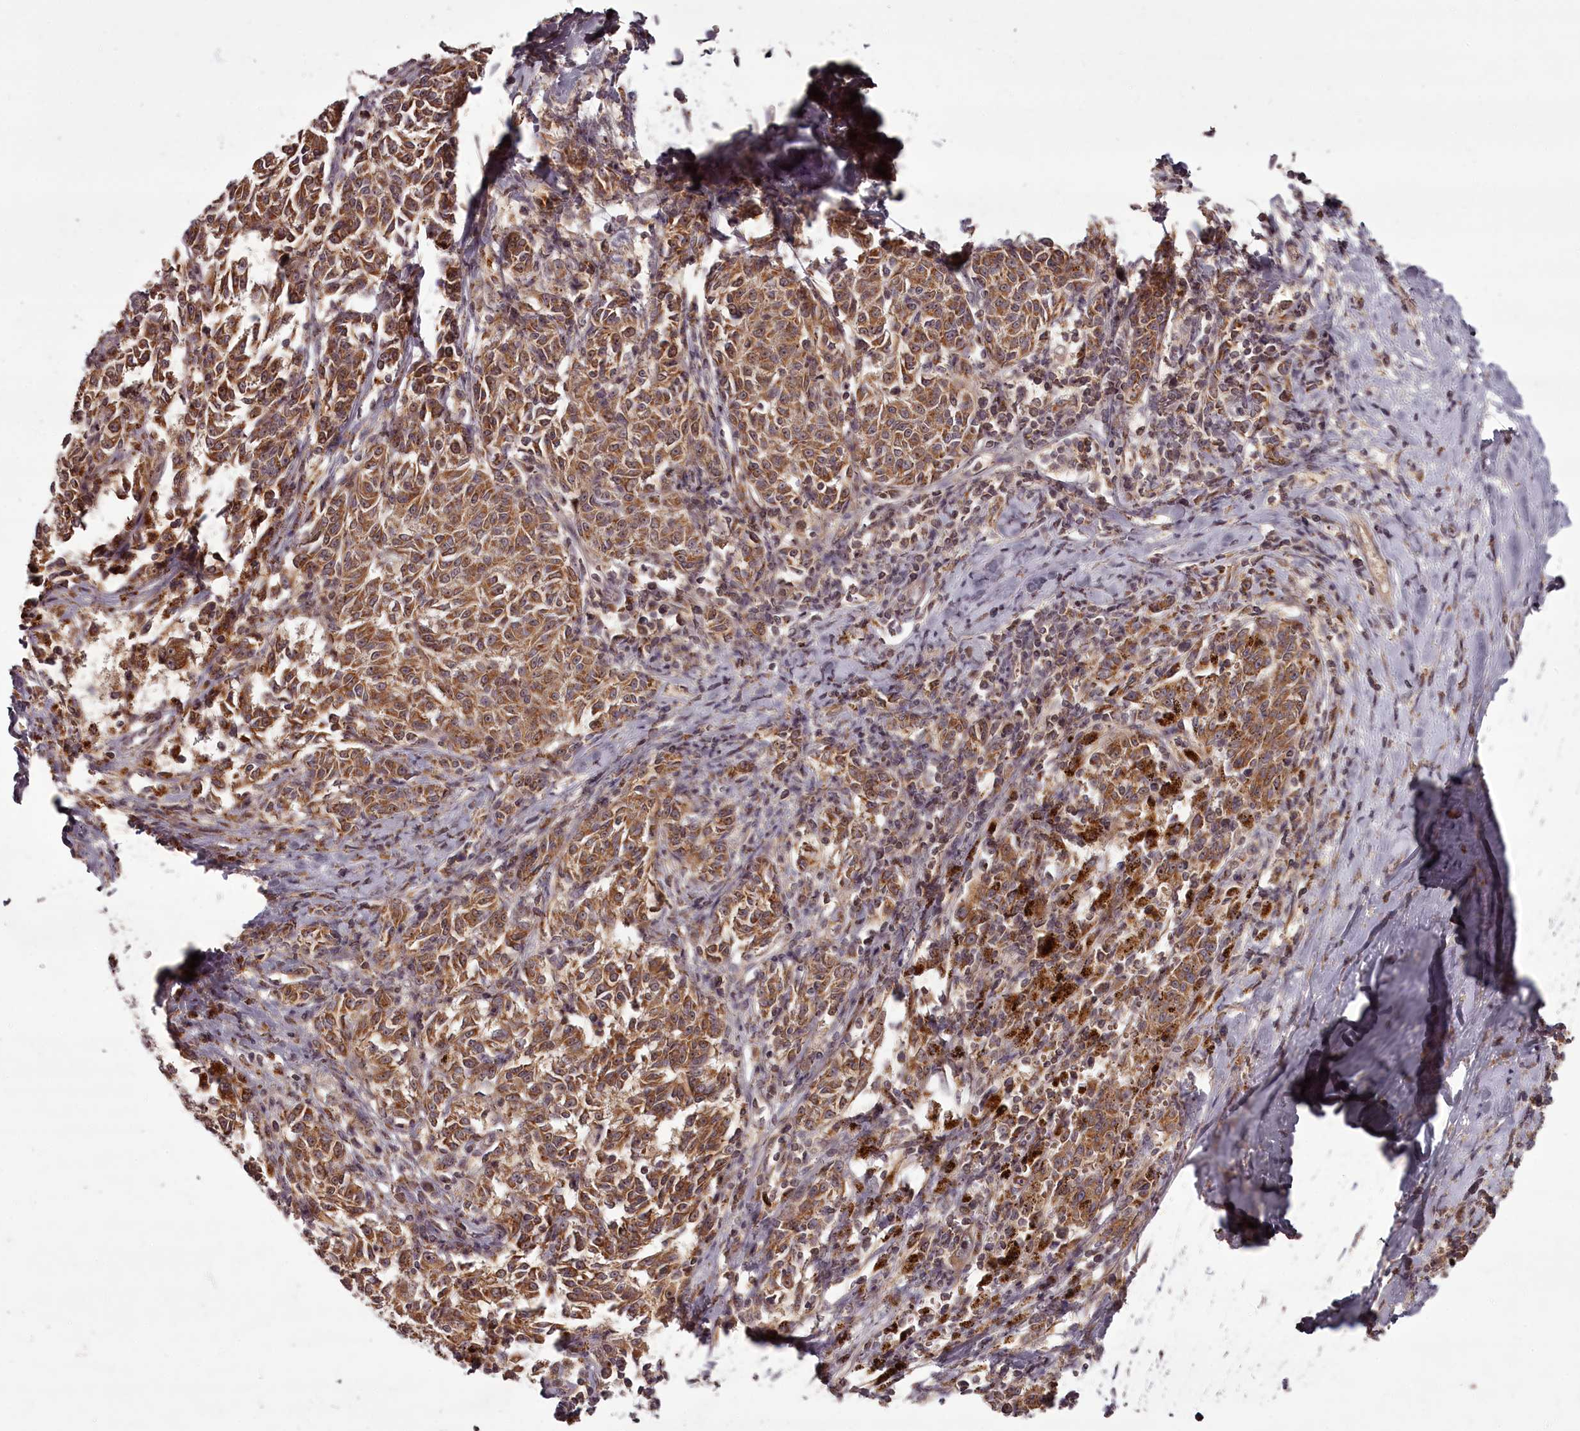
{"staining": {"intensity": "moderate", "quantity": ">75%", "location": "cytoplasmic/membranous"}, "tissue": "melanoma", "cell_type": "Tumor cells", "image_type": "cancer", "snomed": [{"axis": "morphology", "description": "Malignant melanoma, NOS"}, {"axis": "topography", "description": "Skin"}], "caption": "Tumor cells display medium levels of moderate cytoplasmic/membranous expression in about >75% of cells in human melanoma. Nuclei are stained in blue.", "gene": "PCBP2", "patient": {"sex": "female", "age": 72}}